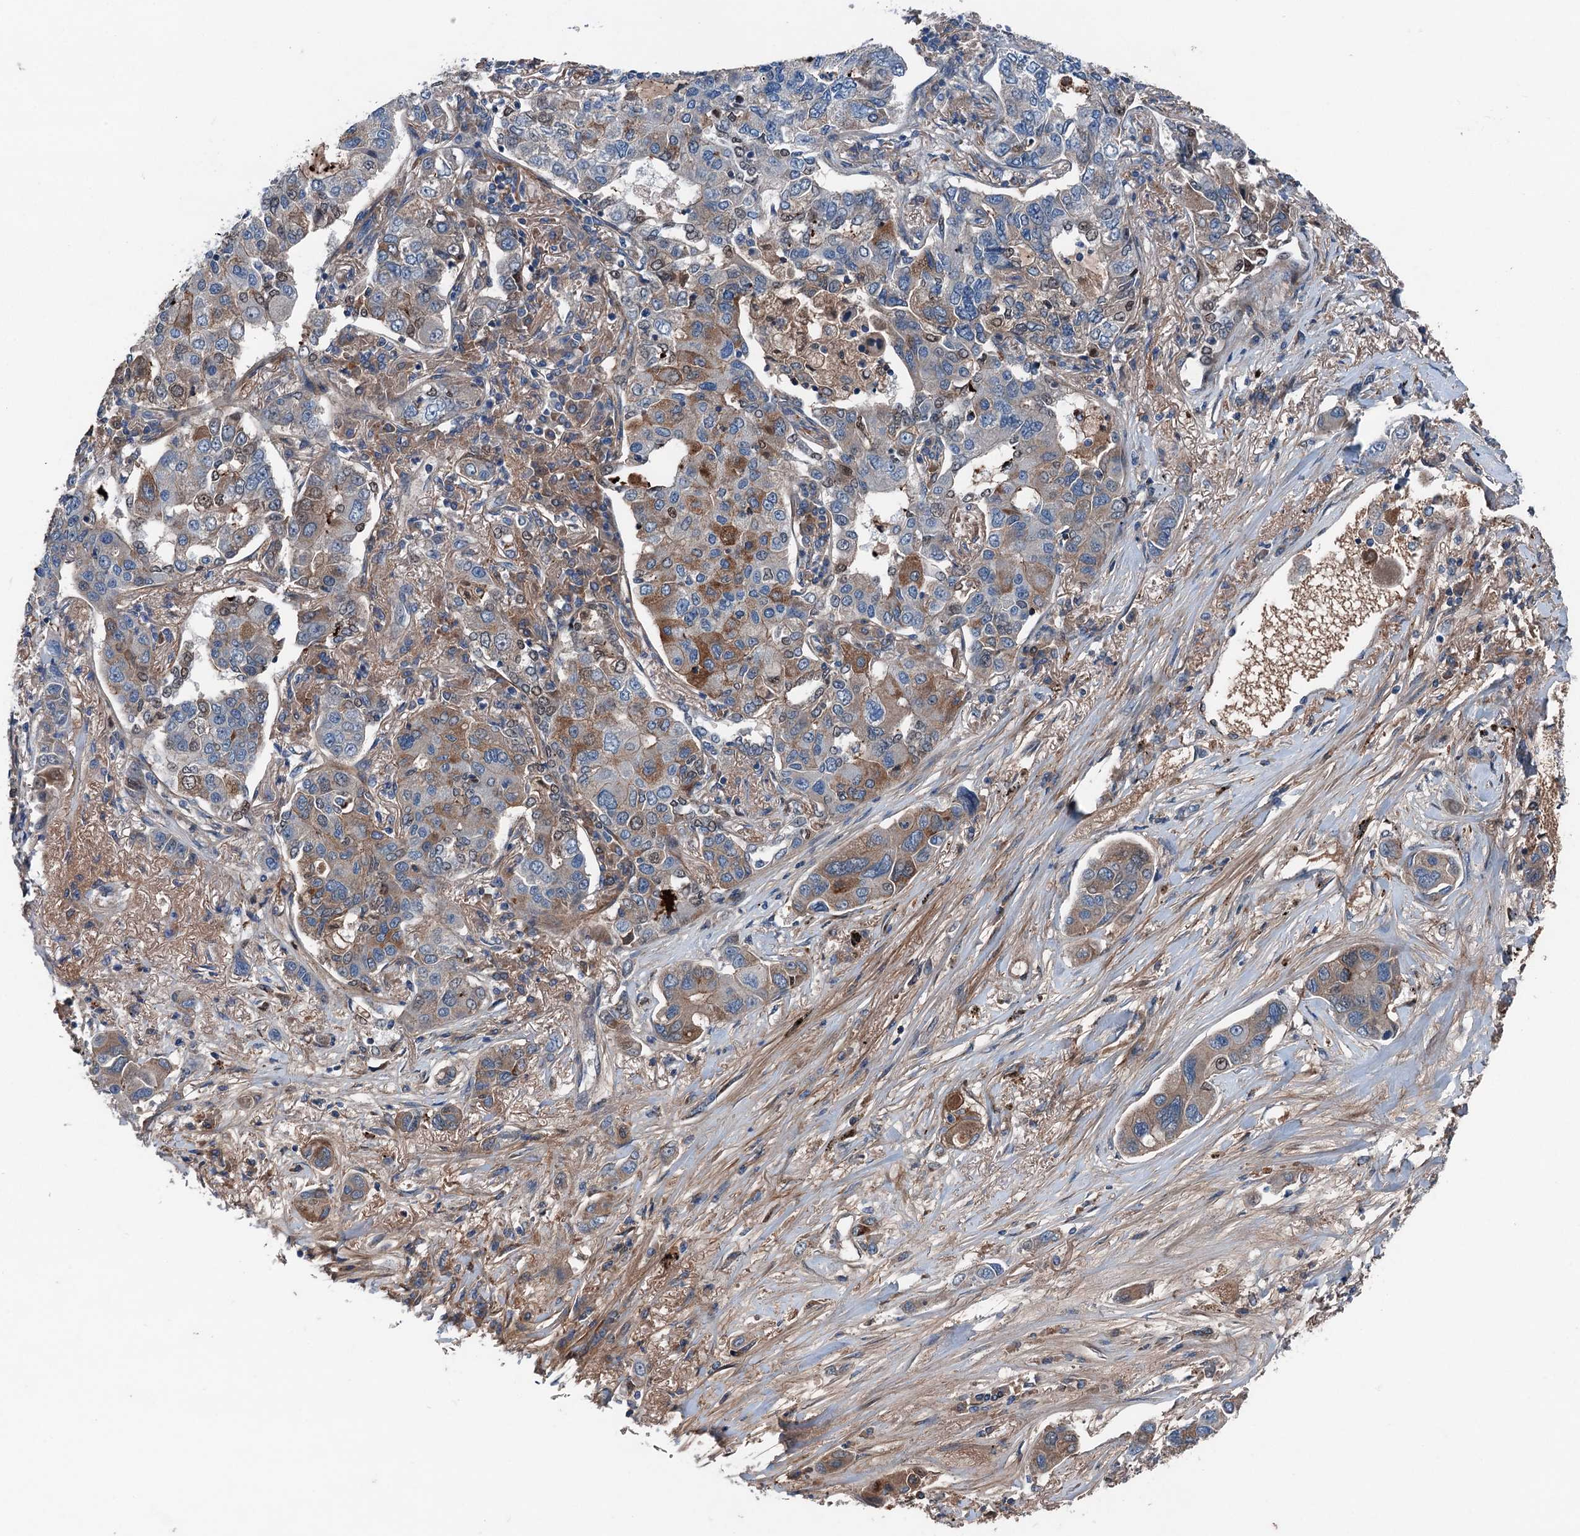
{"staining": {"intensity": "moderate", "quantity": "25%-75%", "location": "cytoplasmic/membranous"}, "tissue": "lung cancer", "cell_type": "Tumor cells", "image_type": "cancer", "snomed": [{"axis": "morphology", "description": "Adenocarcinoma, NOS"}, {"axis": "topography", "description": "Lung"}], "caption": "Tumor cells reveal medium levels of moderate cytoplasmic/membranous expression in about 25%-75% of cells in lung cancer.", "gene": "SLC2A10", "patient": {"sex": "male", "age": 49}}